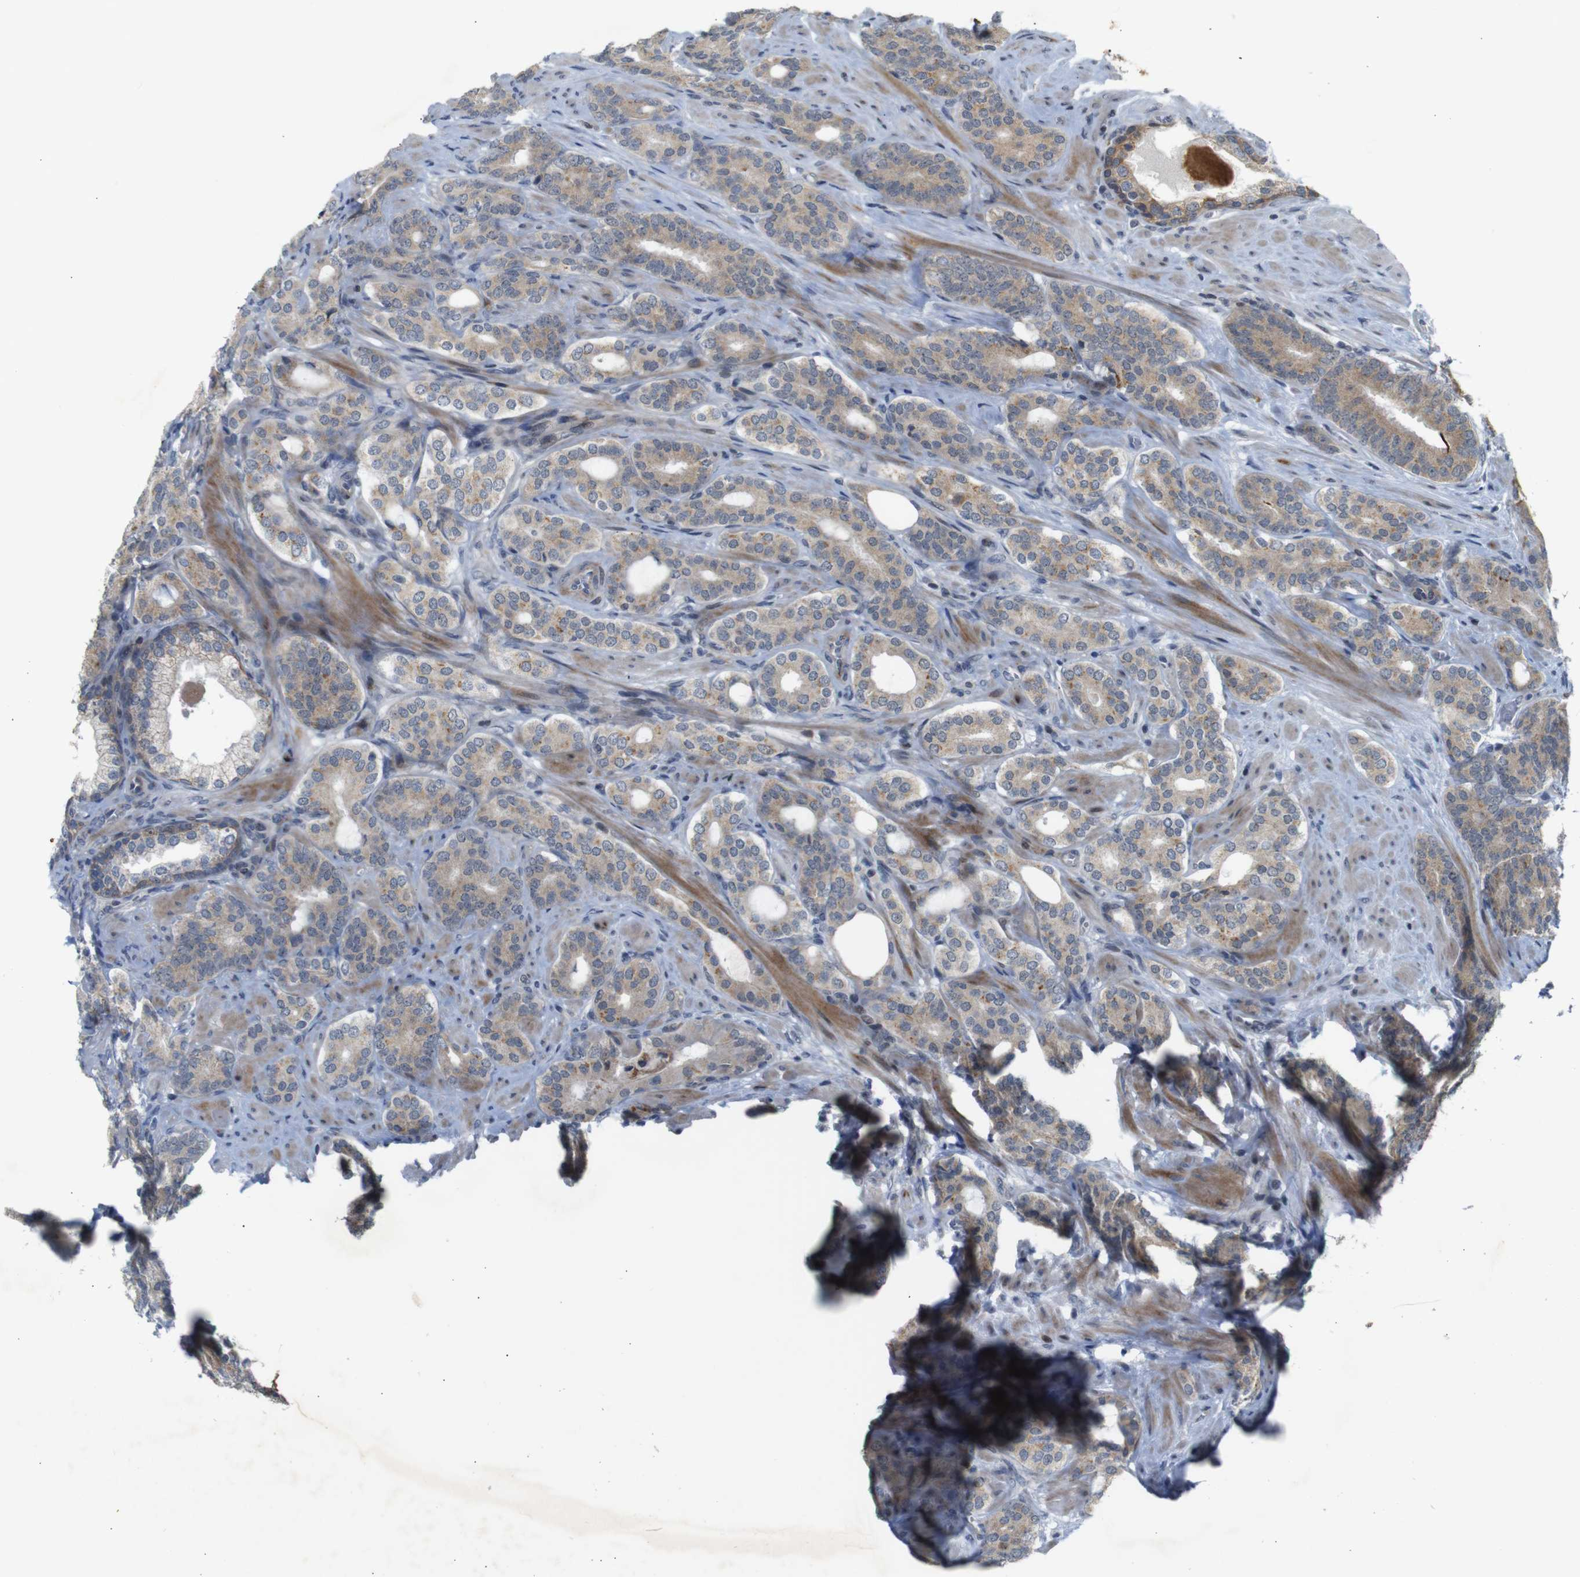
{"staining": {"intensity": "weak", "quantity": ">75%", "location": "cytoplasmic/membranous"}, "tissue": "prostate cancer", "cell_type": "Tumor cells", "image_type": "cancer", "snomed": [{"axis": "morphology", "description": "Adenocarcinoma, Low grade"}, {"axis": "topography", "description": "Prostate"}], "caption": "A histopathology image of prostate cancer (adenocarcinoma (low-grade)) stained for a protein reveals weak cytoplasmic/membranous brown staining in tumor cells. (brown staining indicates protein expression, while blue staining denotes nuclei).", "gene": "ATP7B", "patient": {"sex": "male", "age": 63}}